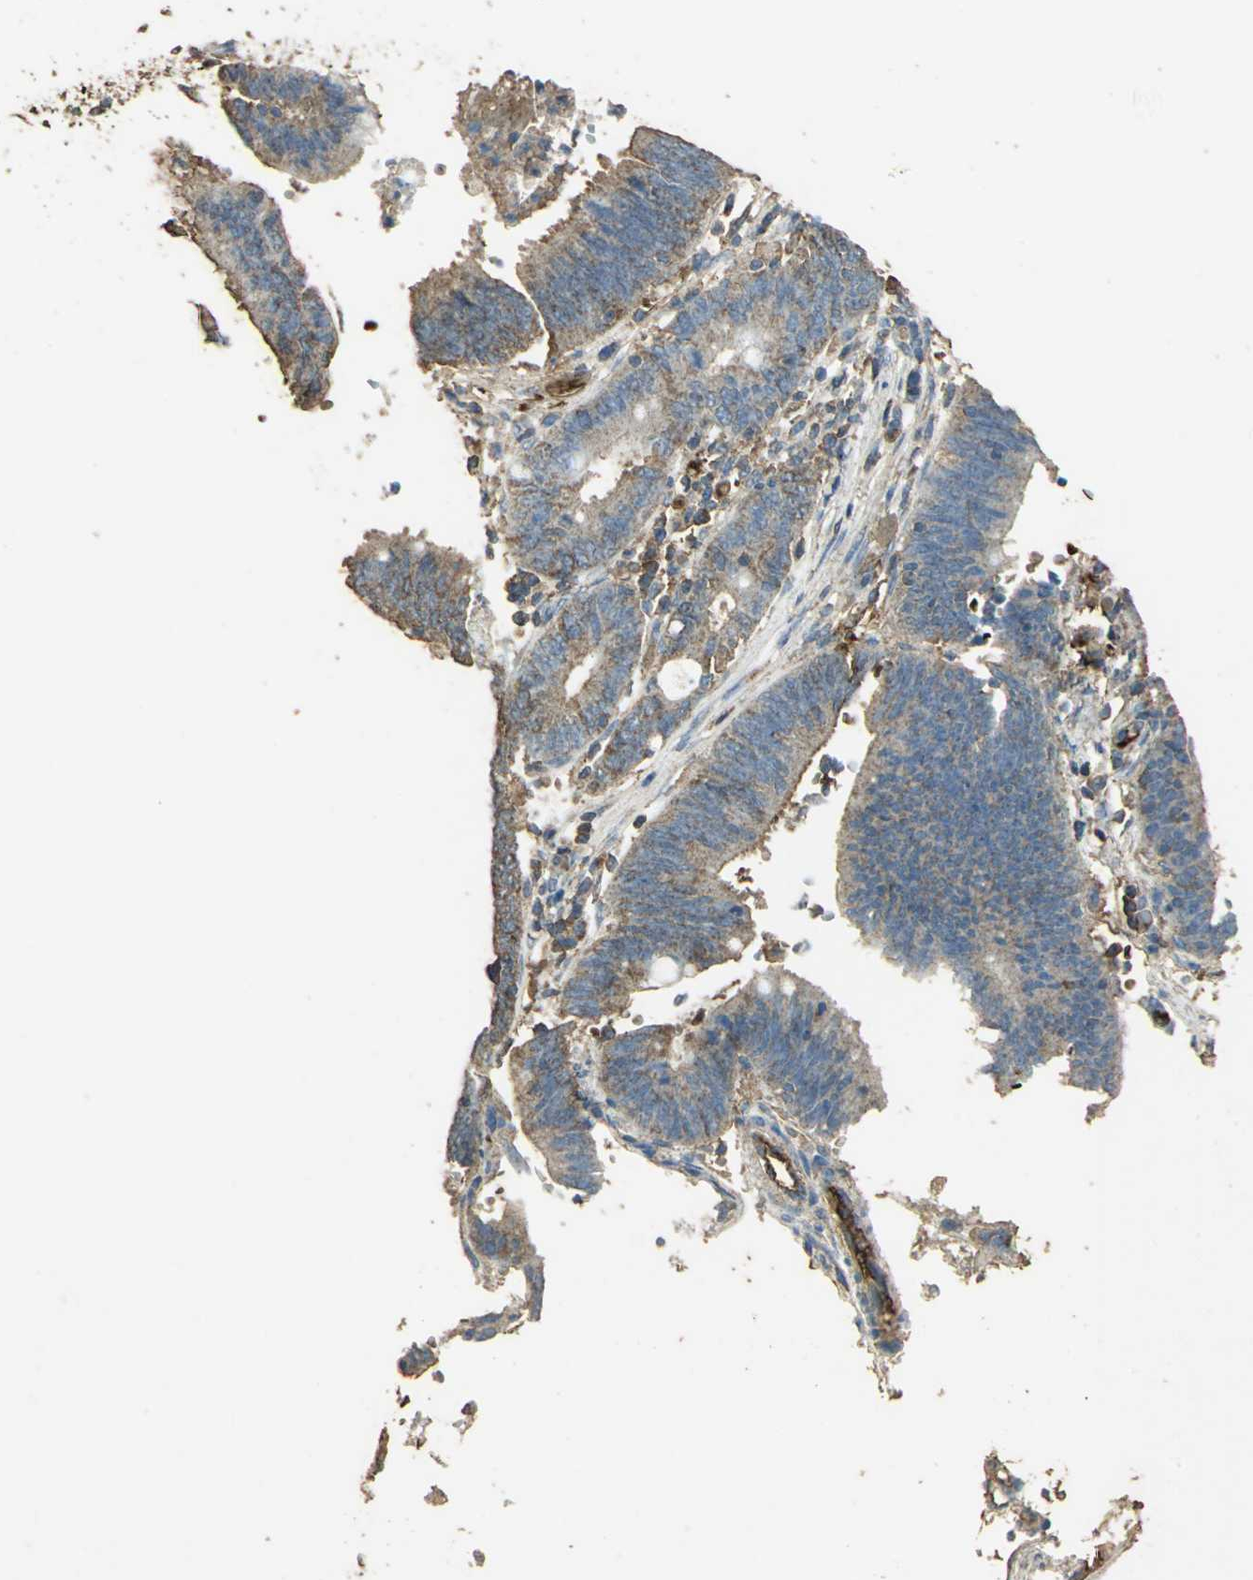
{"staining": {"intensity": "moderate", "quantity": ">75%", "location": "cytoplasmic/membranous"}, "tissue": "colorectal cancer", "cell_type": "Tumor cells", "image_type": "cancer", "snomed": [{"axis": "morphology", "description": "Adenocarcinoma, NOS"}, {"axis": "topography", "description": "Rectum"}], "caption": "Colorectal cancer (adenocarcinoma) stained with DAB immunohistochemistry reveals medium levels of moderate cytoplasmic/membranous positivity in approximately >75% of tumor cells.", "gene": "TRAPPC2", "patient": {"sex": "female", "age": 66}}